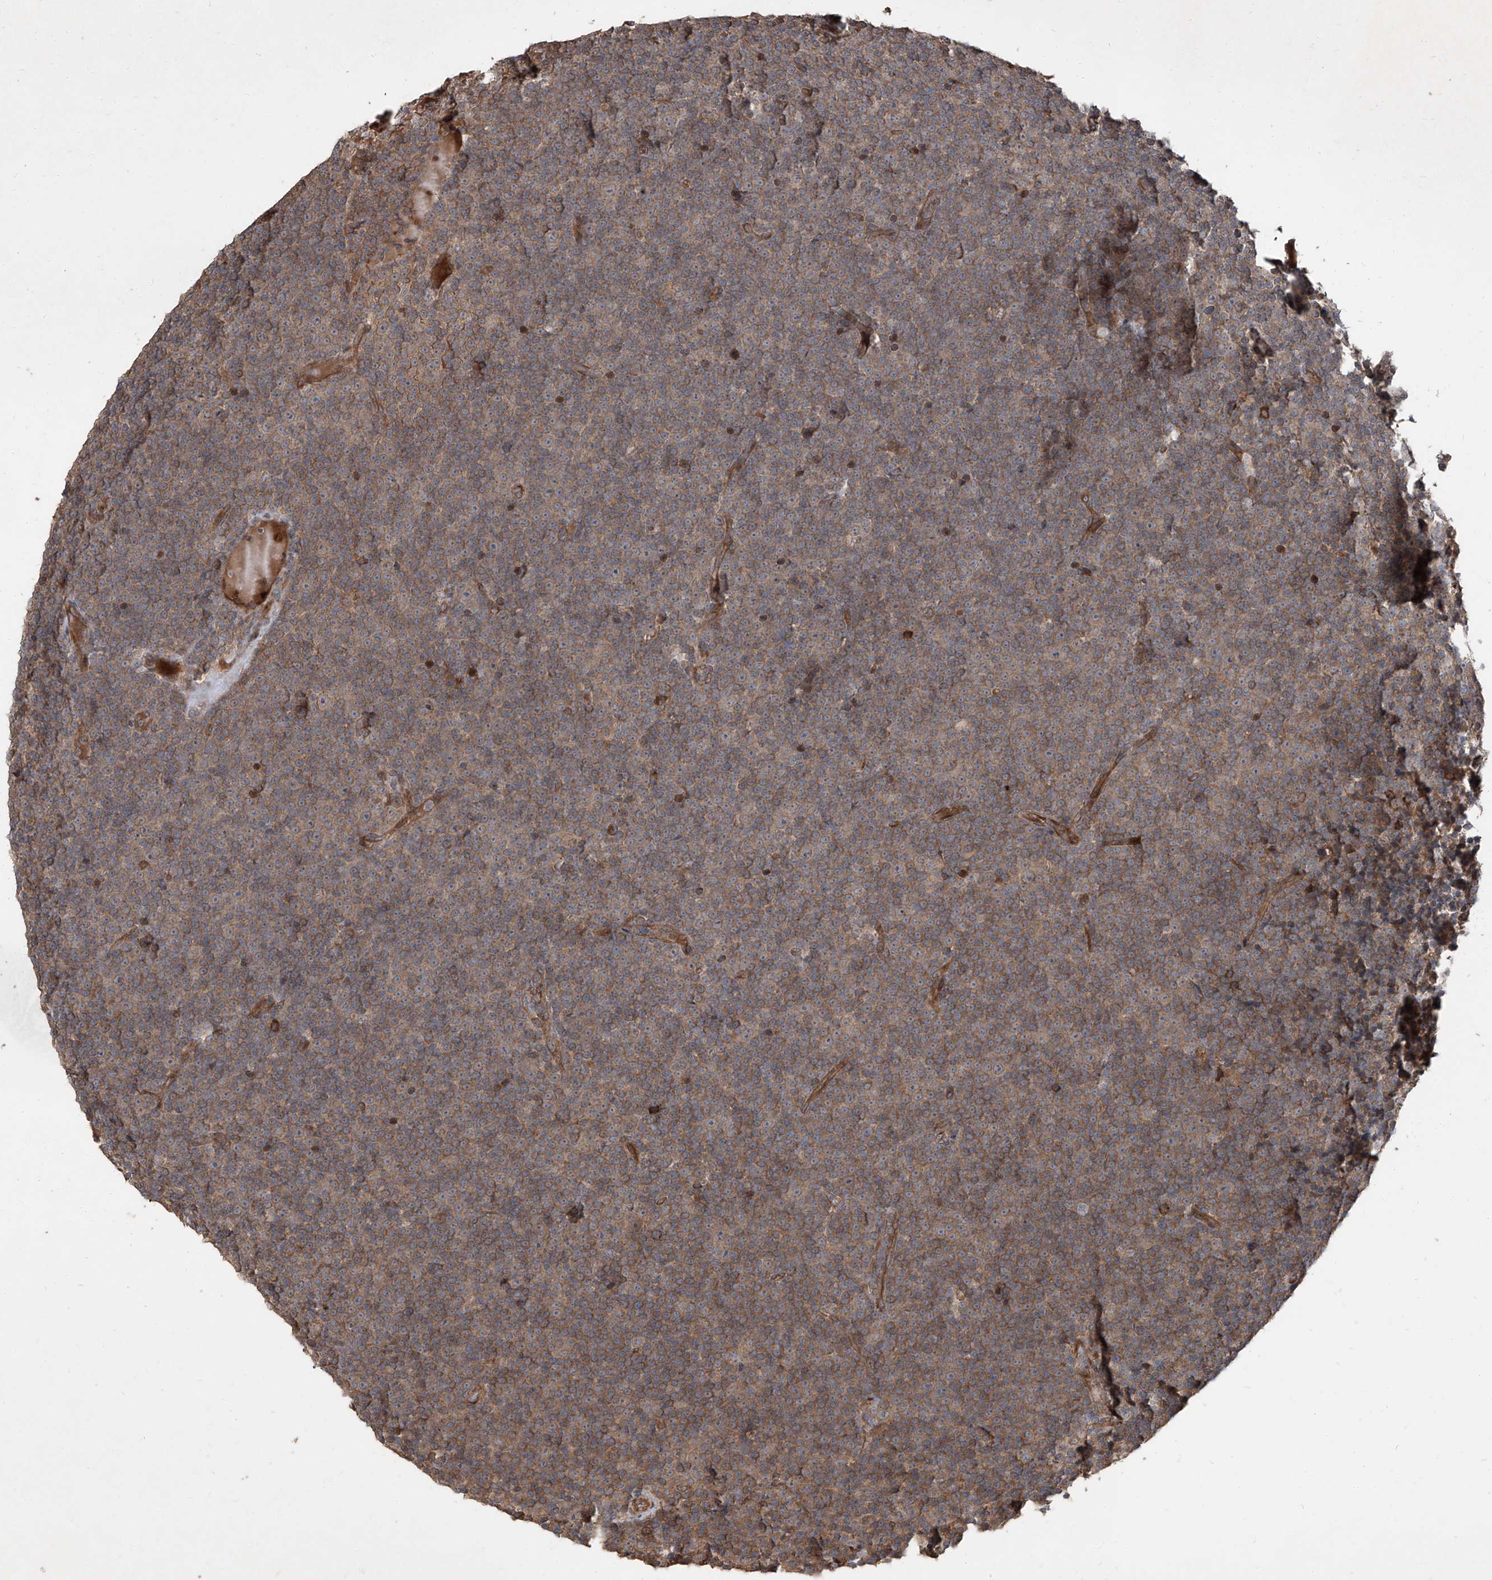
{"staining": {"intensity": "moderate", "quantity": ">75%", "location": "cytoplasmic/membranous"}, "tissue": "lymphoma", "cell_type": "Tumor cells", "image_type": "cancer", "snomed": [{"axis": "morphology", "description": "Malignant lymphoma, non-Hodgkin's type, Low grade"}, {"axis": "topography", "description": "Lymph node"}], "caption": "A brown stain shows moderate cytoplasmic/membranous expression of a protein in lymphoma tumor cells.", "gene": "CCN1", "patient": {"sex": "female", "age": 67}}